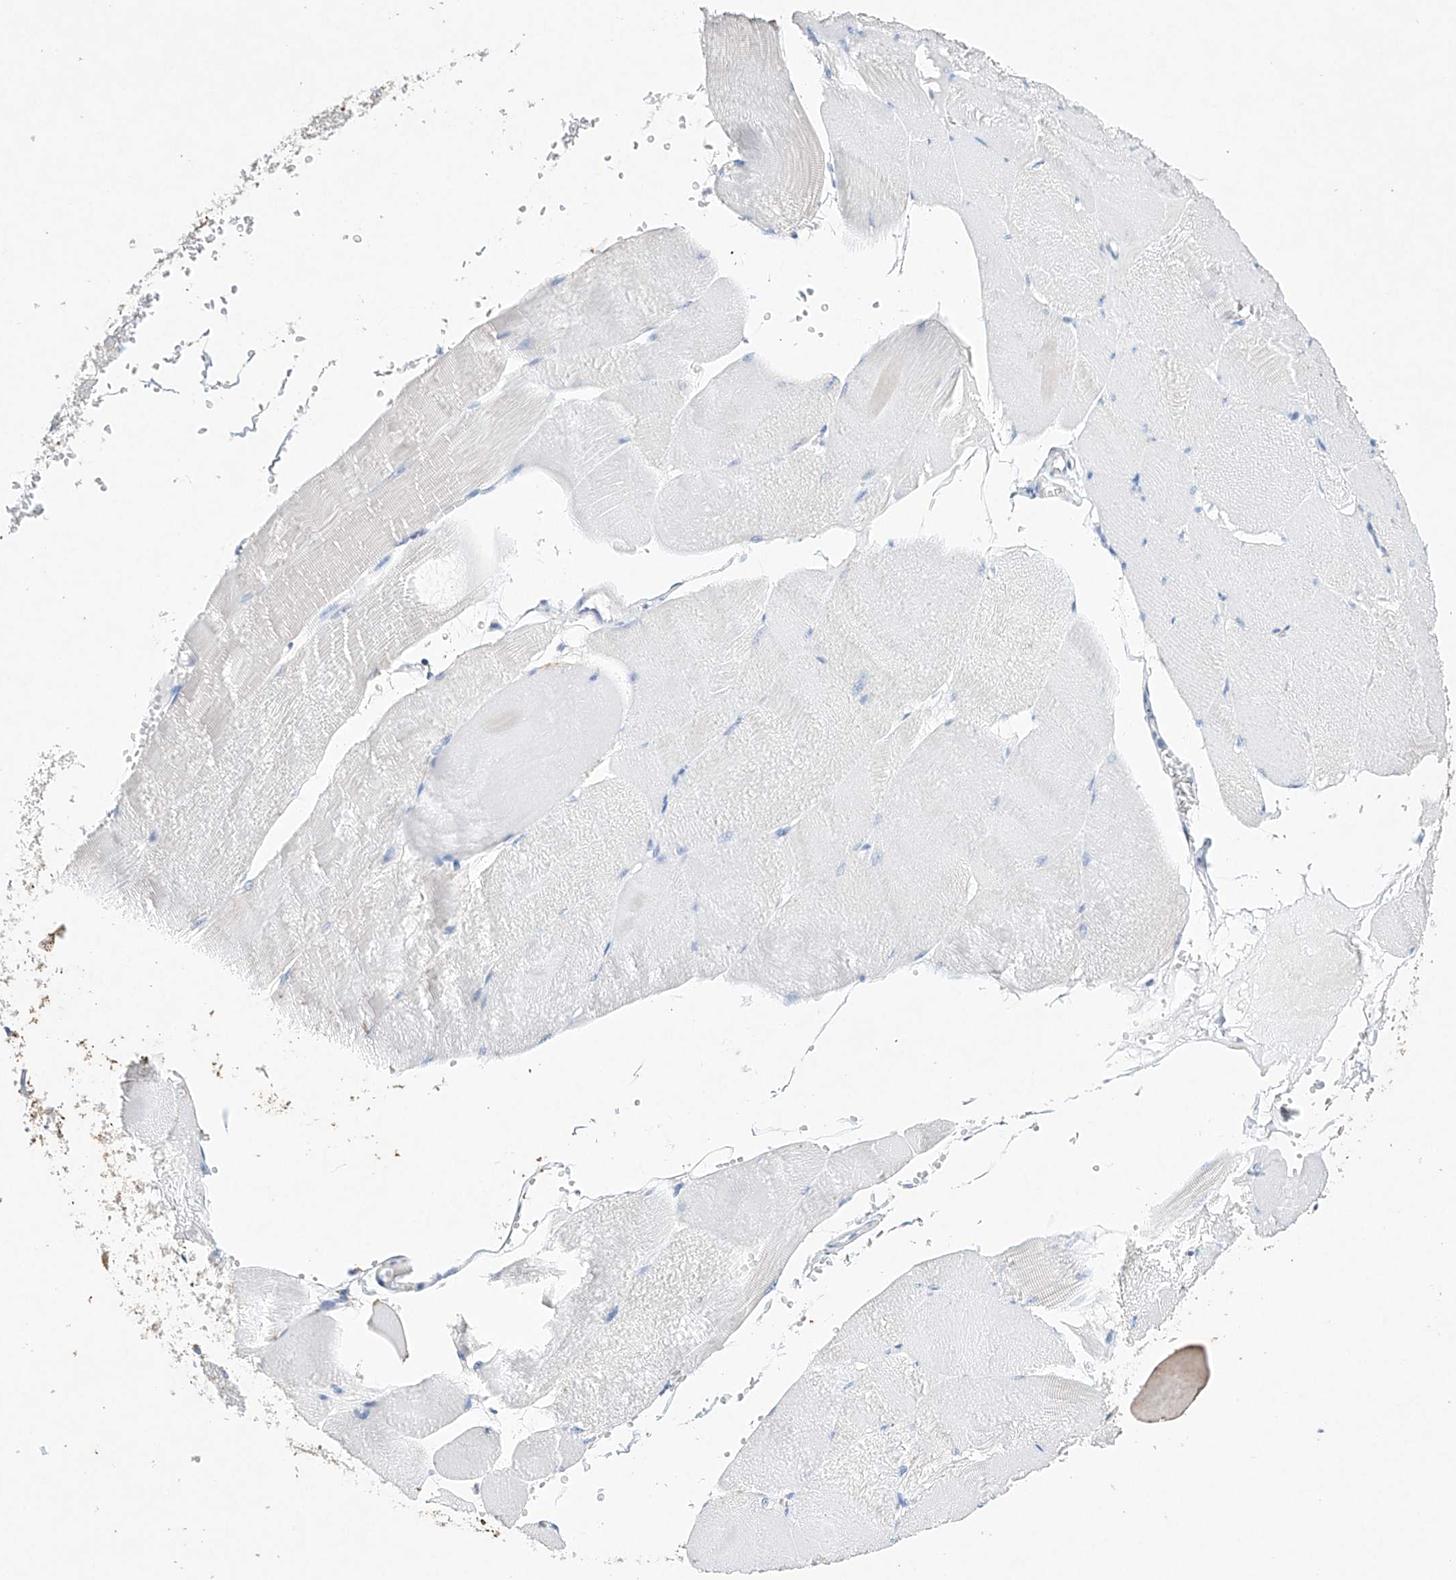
{"staining": {"intensity": "weak", "quantity": "<25%", "location": "cytoplasmic/membranous"}, "tissue": "skeletal muscle", "cell_type": "Myocytes", "image_type": "normal", "snomed": [{"axis": "morphology", "description": "Normal tissue, NOS"}, {"axis": "morphology", "description": "Basal cell carcinoma"}, {"axis": "topography", "description": "Skeletal muscle"}], "caption": "DAB (3,3'-diaminobenzidine) immunohistochemical staining of unremarkable human skeletal muscle exhibits no significant positivity in myocytes.", "gene": "NRROS", "patient": {"sex": "female", "age": 64}}